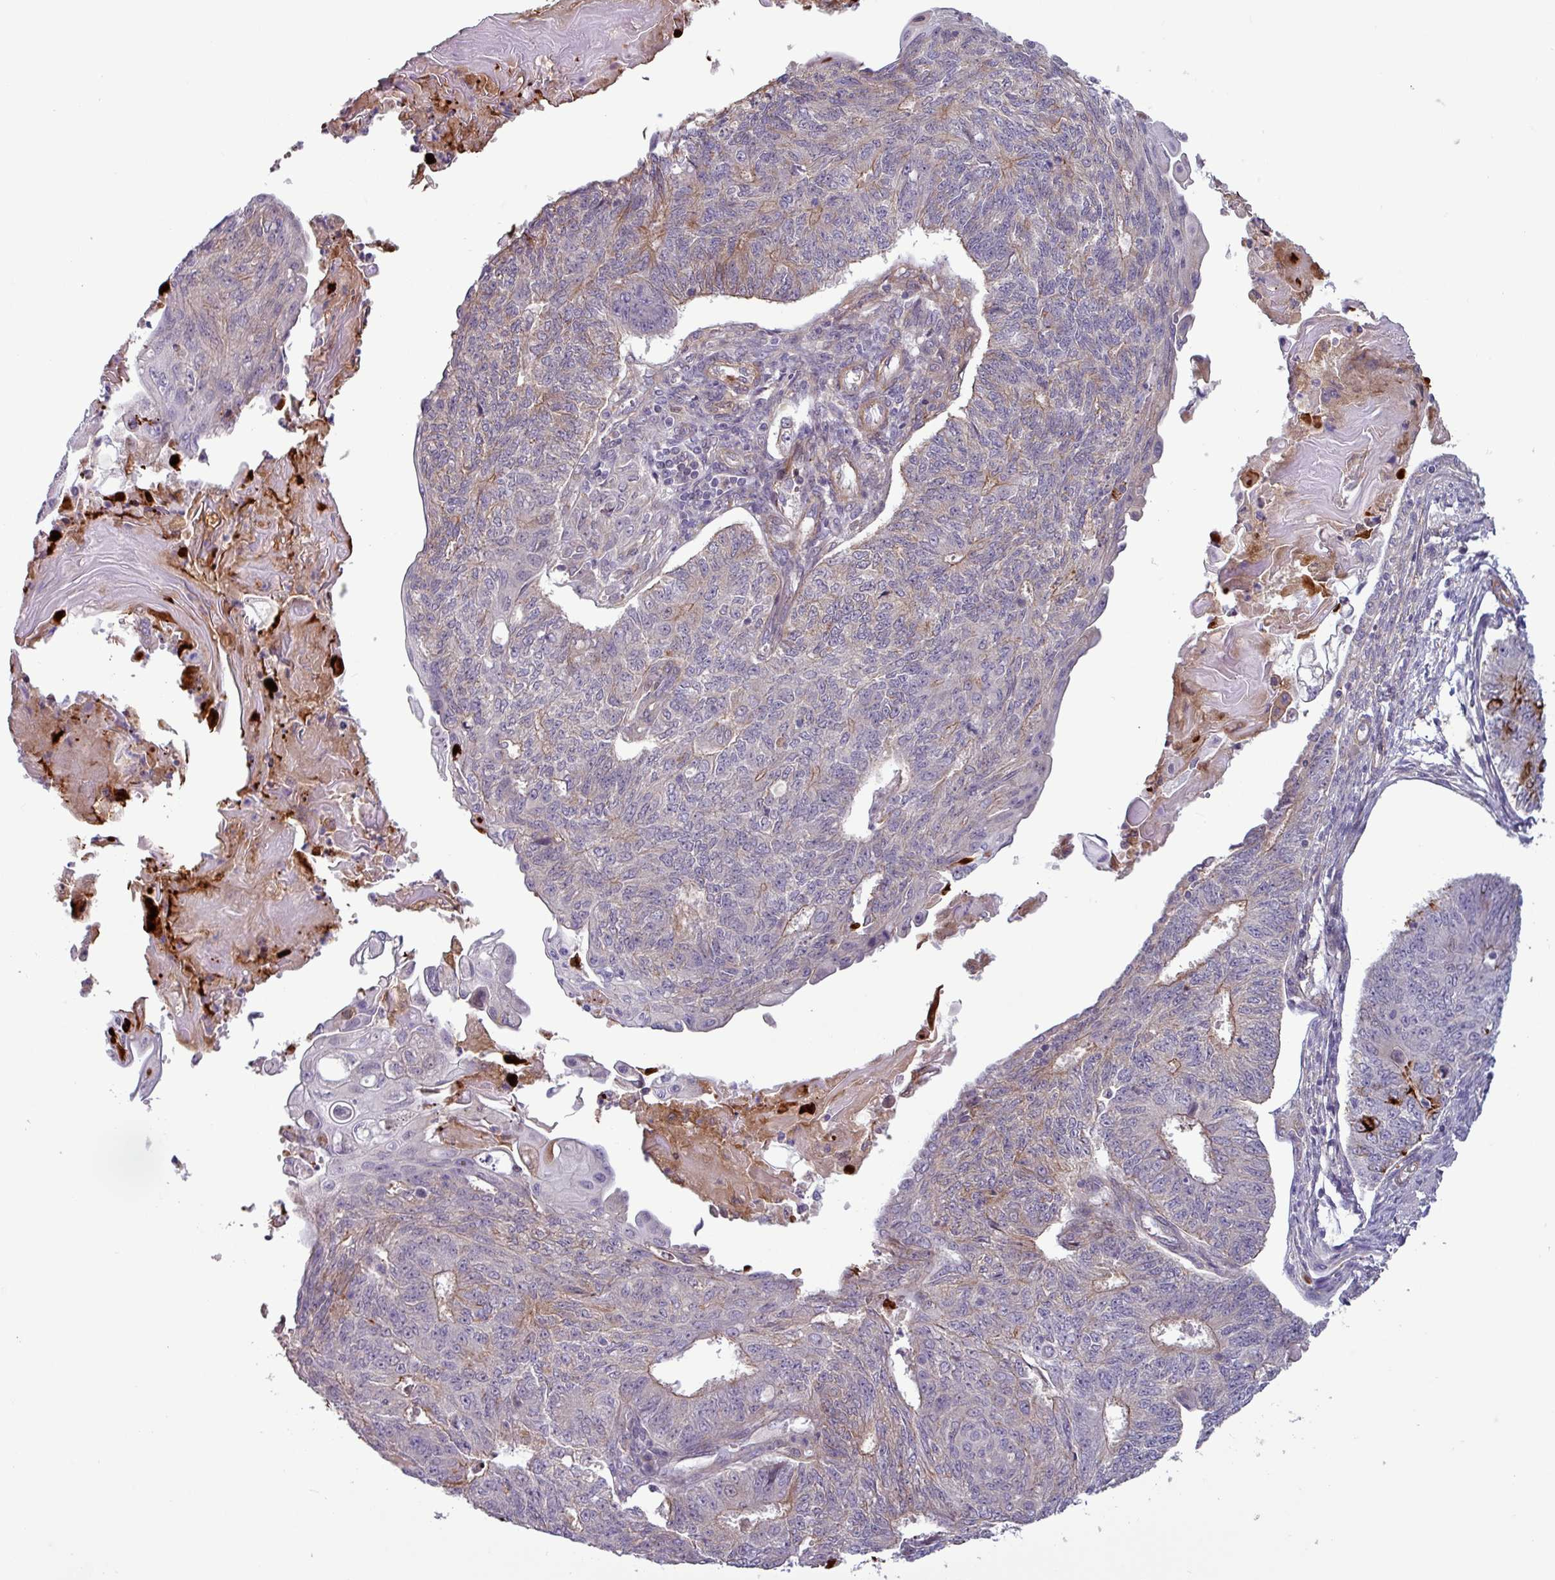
{"staining": {"intensity": "negative", "quantity": "none", "location": "none"}, "tissue": "endometrial cancer", "cell_type": "Tumor cells", "image_type": "cancer", "snomed": [{"axis": "morphology", "description": "Adenocarcinoma, NOS"}, {"axis": "topography", "description": "Endometrium"}], "caption": "This is an immunohistochemistry (IHC) photomicrograph of endometrial cancer. There is no staining in tumor cells.", "gene": "PCED1A", "patient": {"sex": "female", "age": 32}}